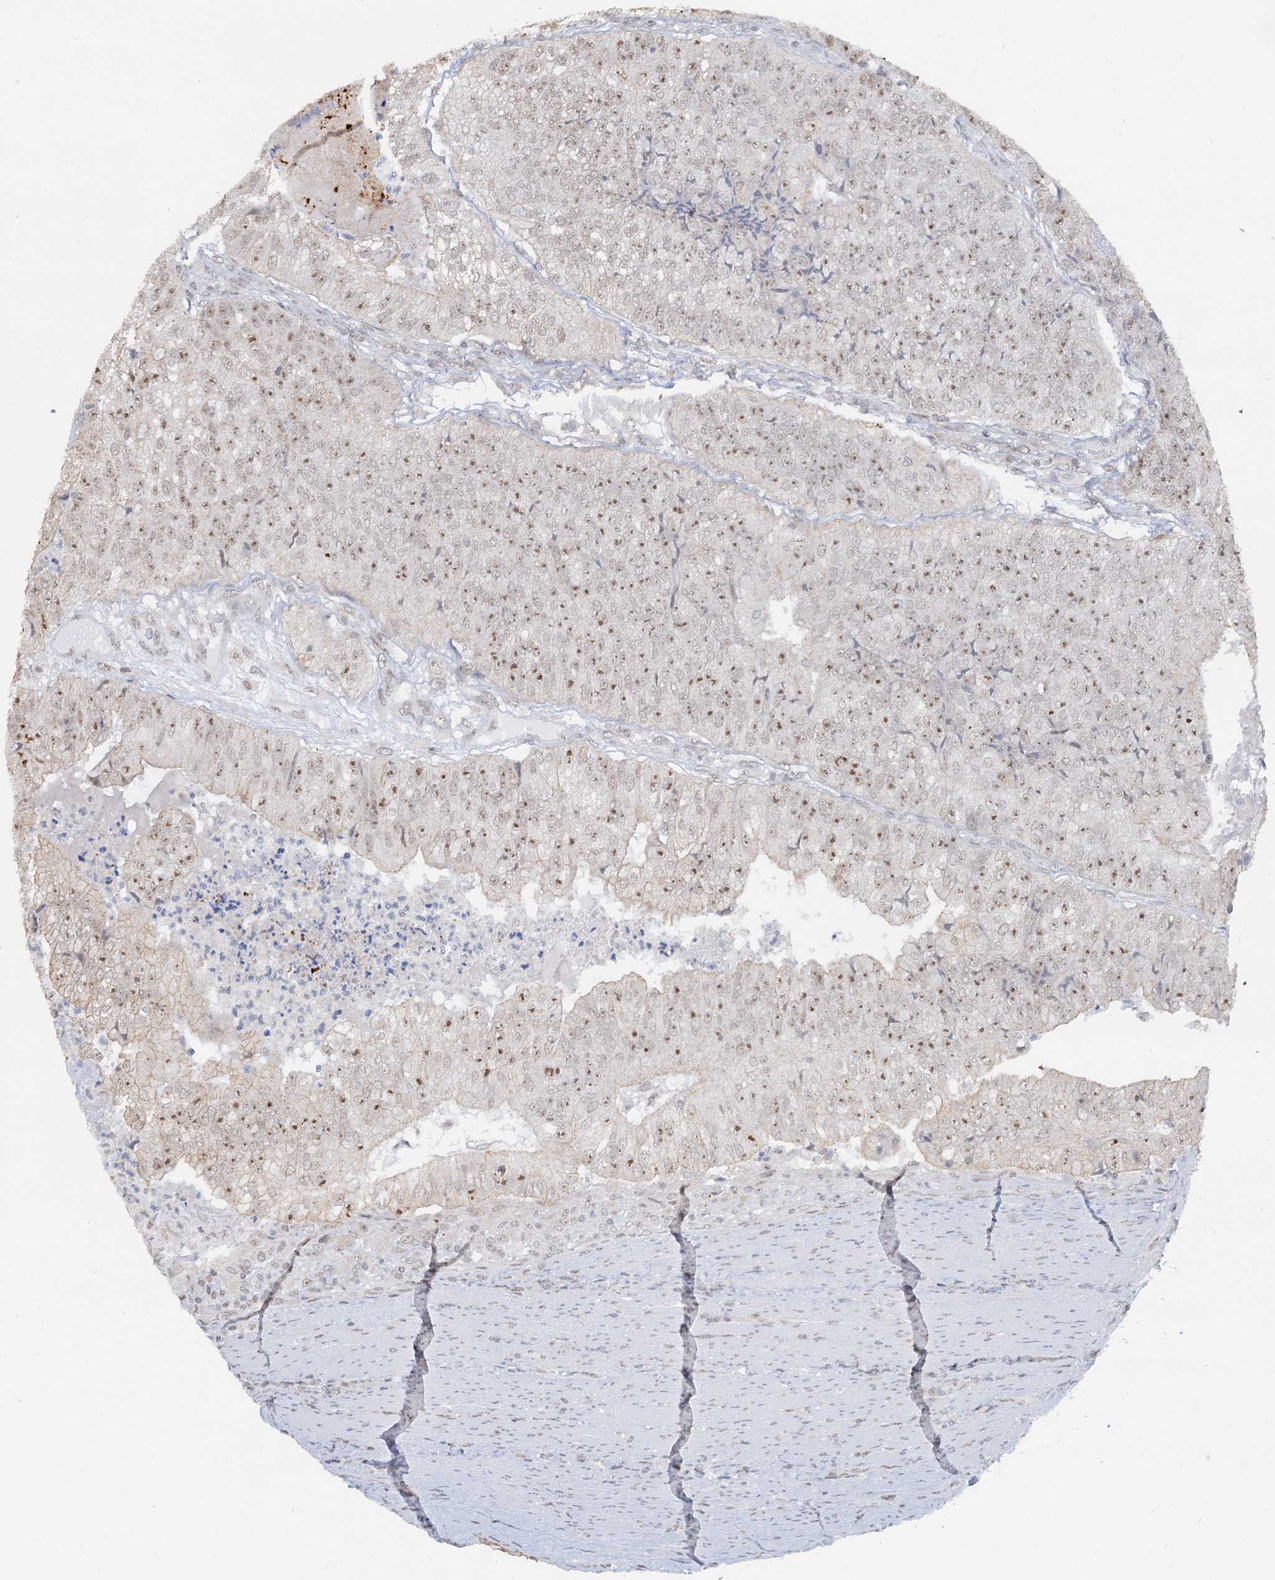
{"staining": {"intensity": "moderate", "quantity": ">75%", "location": "nuclear"}, "tissue": "colorectal cancer", "cell_type": "Tumor cells", "image_type": "cancer", "snomed": [{"axis": "morphology", "description": "Adenocarcinoma, NOS"}, {"axis": "topography", "description": "Colon"}], "caption": "Brown immunohistochemical staining in colorectal adenocarcinoma displays moderate nuclear positivity in approximately >75% of tumor cells. The staining was performed using DAB to visualize the protein expression in brown, while the nuclei were stained in blue with hematoxylin (Magnification: 20x).", "gene": "NAT10", "patient": {"sex": "female", "age": 67}}